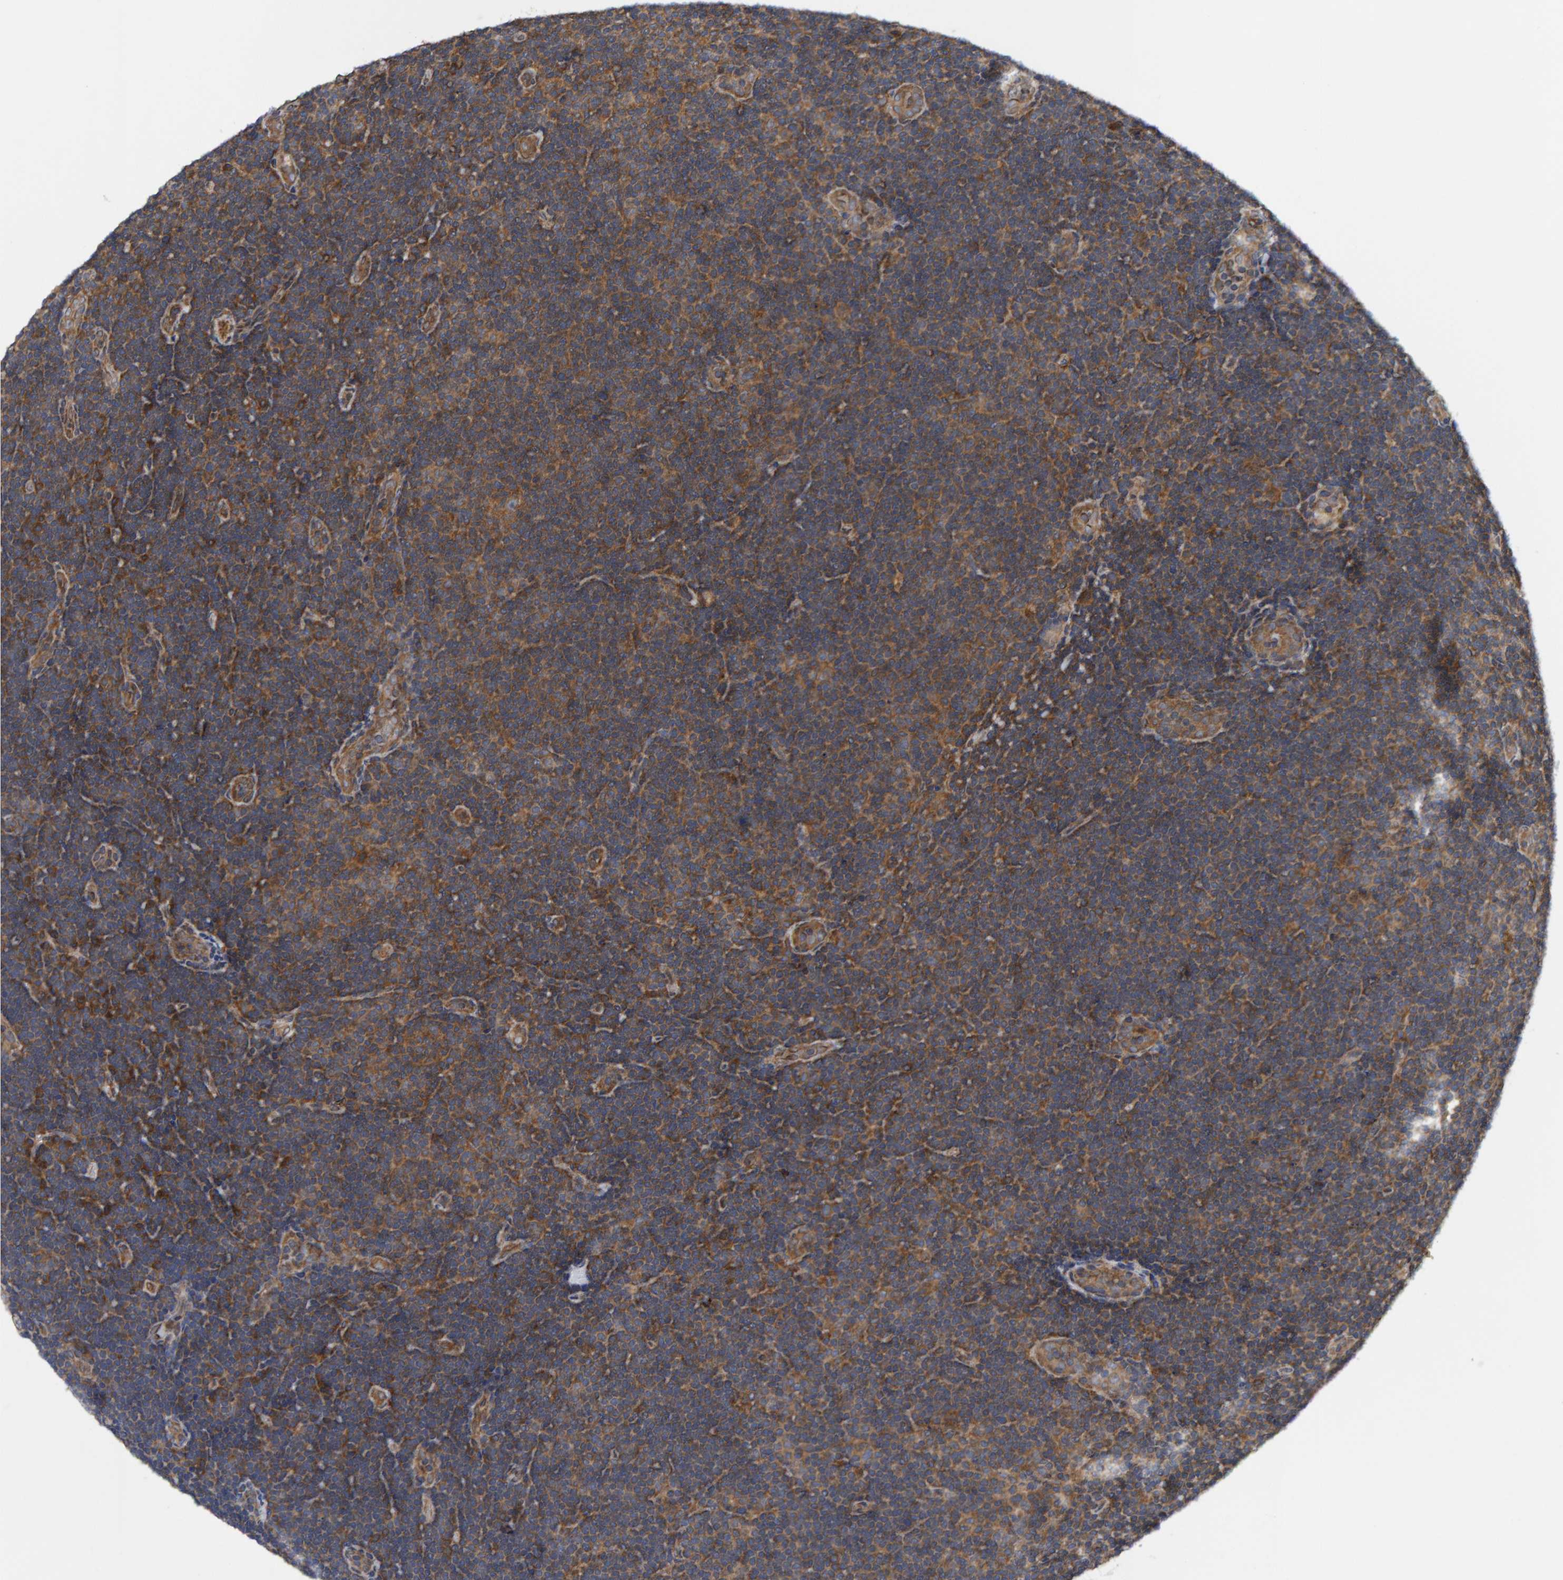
{"staining": {"intensity": "moderate", "quantity": ">75%", "location": "cytoplasmic/membranous"}, "tissue": "lymphoma", "cell_type": "Tumor cells", "image_type": "cancer", "snomed": [{"axis": "morphology", "description": "Hodgkin's disease, NOS"}, {"axis": "topography", "description": "Lymph node"}], "caption": "Brown immunohistochemical staining in human Hodgkin's disease shows moderate cytoplasmic/membranous staining in about >75% of tumor cells.", "gene": "GAB2", "patient": {"sex": "female", "age": 57}}